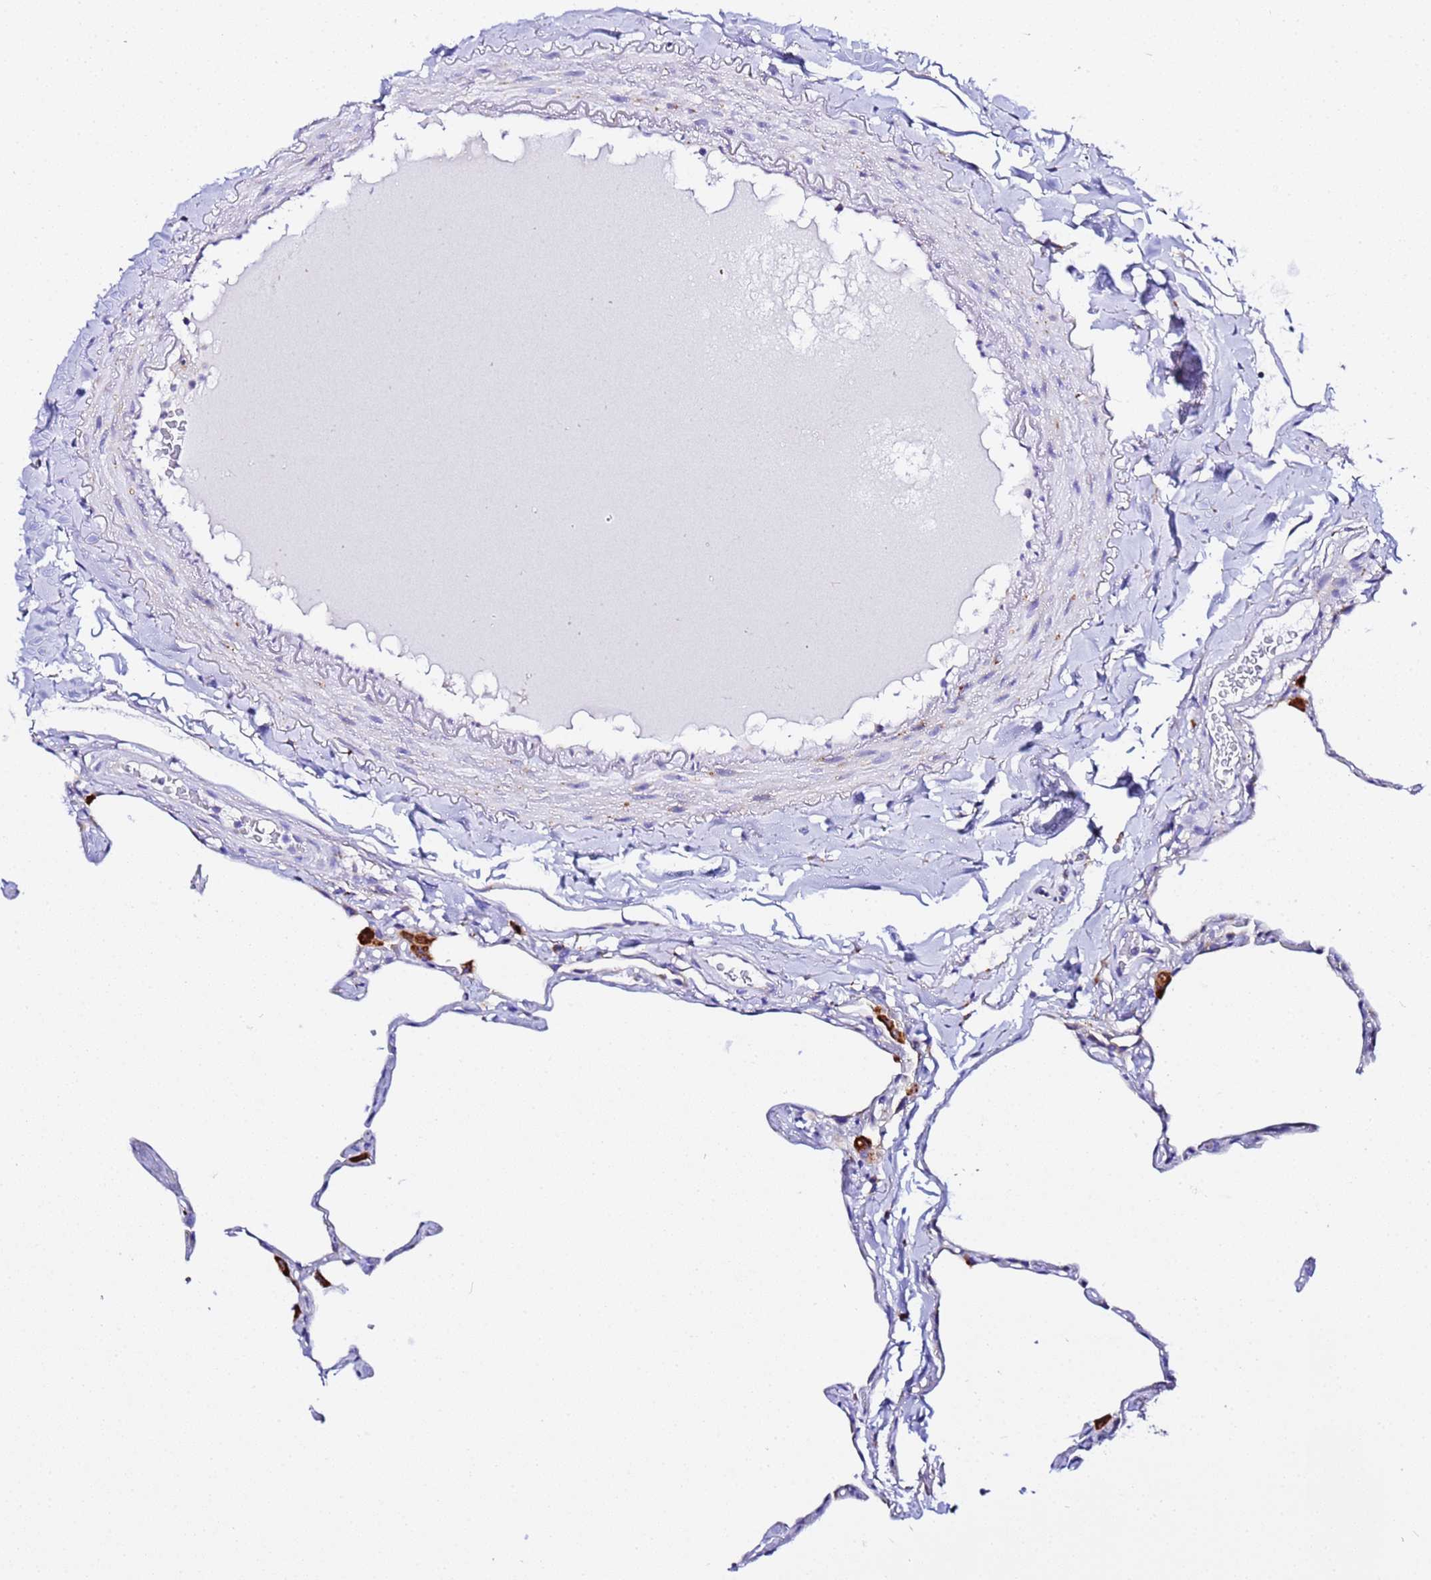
{"staining": {"intensity": "negative", "quantity": "none", "location": "none"}, "tissue": "lung", "cell_type": "Alveolar cells", "image_type": "normal", "snomed": [{"axis": "morphology", "description": "Normal tissue, NOS"}, {"axis": "topography", "description": "Lung"}], "caption": "Immunohistochemical staining of normal lung demonstrates no significant staining in alveolar cells. (Immunohistochemistry (ihc), brightfield microscopy, high magnification).", "gene": "VTI1B", "patient": {"sex": "male", "age": 65}}